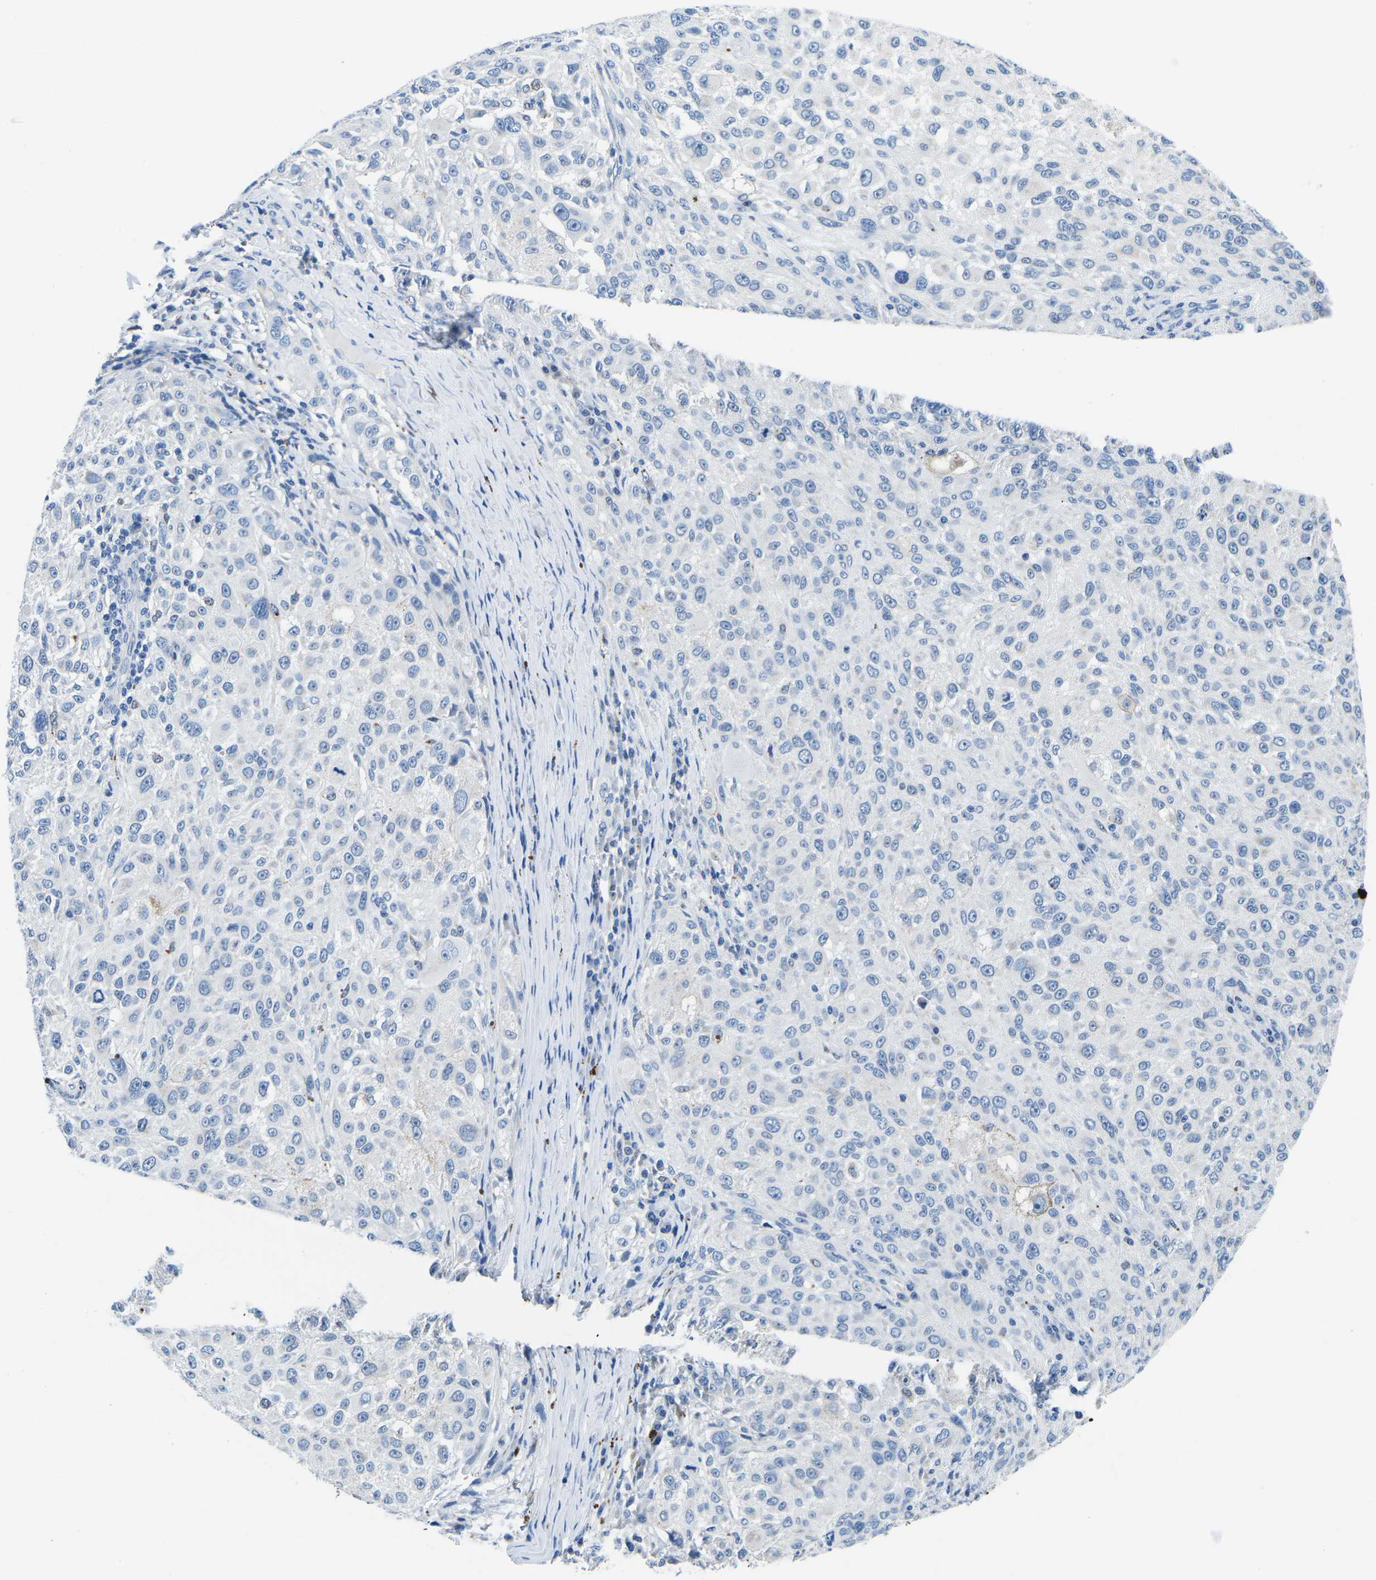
{"staining": {"intensity": "negative", "quantity": "none", "location": "none"}, "tissue": "melanoma", "cell_type": "Tumor cells", "image_type": "cancer", "snomed": [{"axis": "morphology", "description": "Necrosis, NOS"}, {"axis": "morphology", "description": "Malignant melanoma, NOS"}, {"axis": "topography", "description": "Skin"}], "caption": "Tumor cells show no significant positivity in malignant melanoma.", "gene": "TM6SF1", "patient": {"sex": "female", "age": 87}}